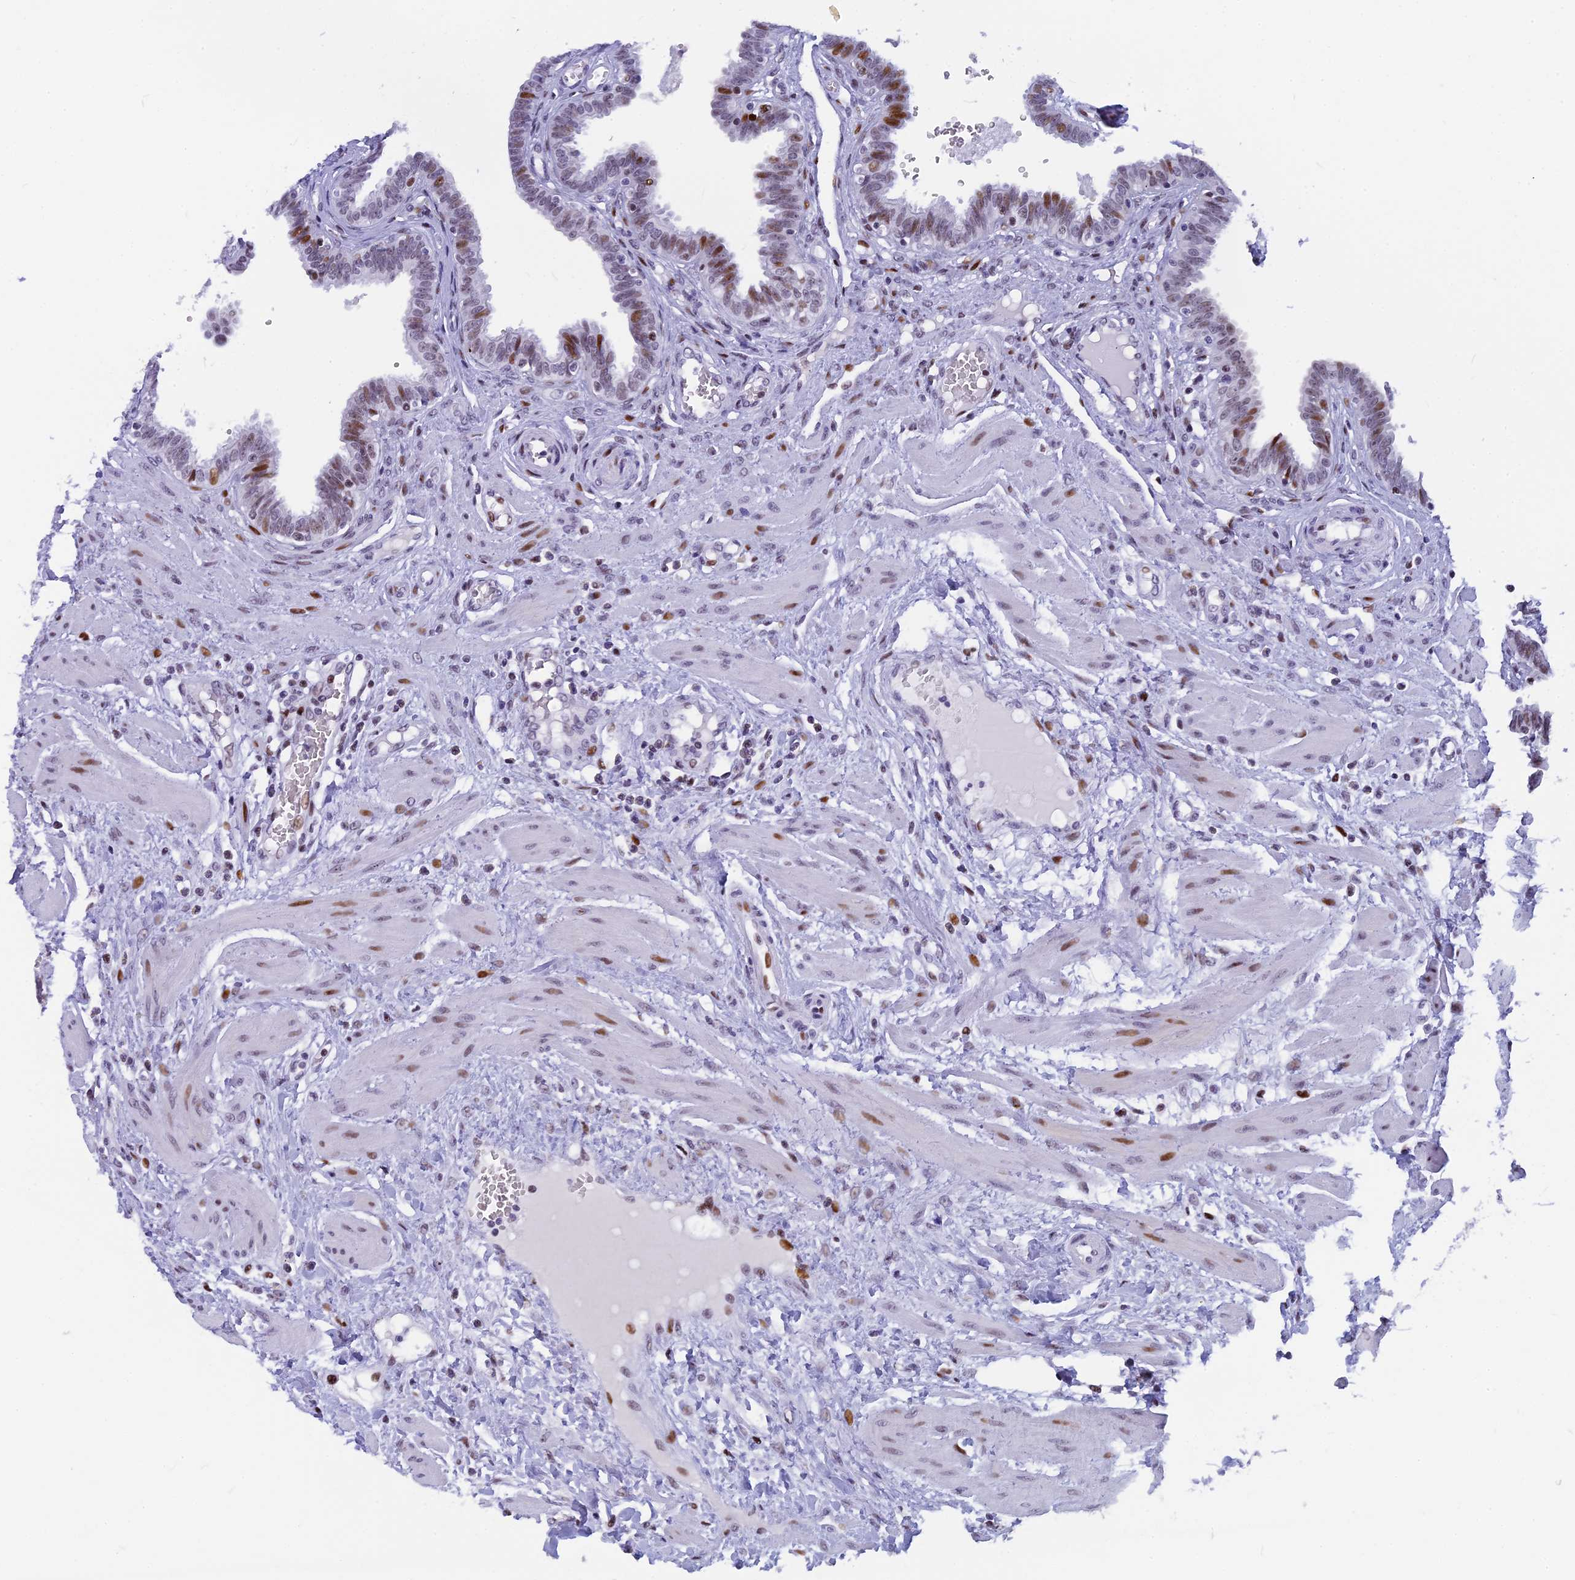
{"staining": {"intensity": "moderate", "quantity": "<25%", "location": "nuclear"}, "tissue": "fallopian tube", "cell_type": "Glandular cells", "image_type": "normal", "snomed": [{"axis": "morphology", "description": "Normal tissue, NOS"}, {"axis": "topography", "description": "Fallopian tube"}], "caption": "An image of human fallopian tube stained for a protein exhibits moderate nuclear brown staining in glandular cells. Nuclei are stained in blue.", "gene": "NSA2", "patient": {"sex": "female", "age": 32}}